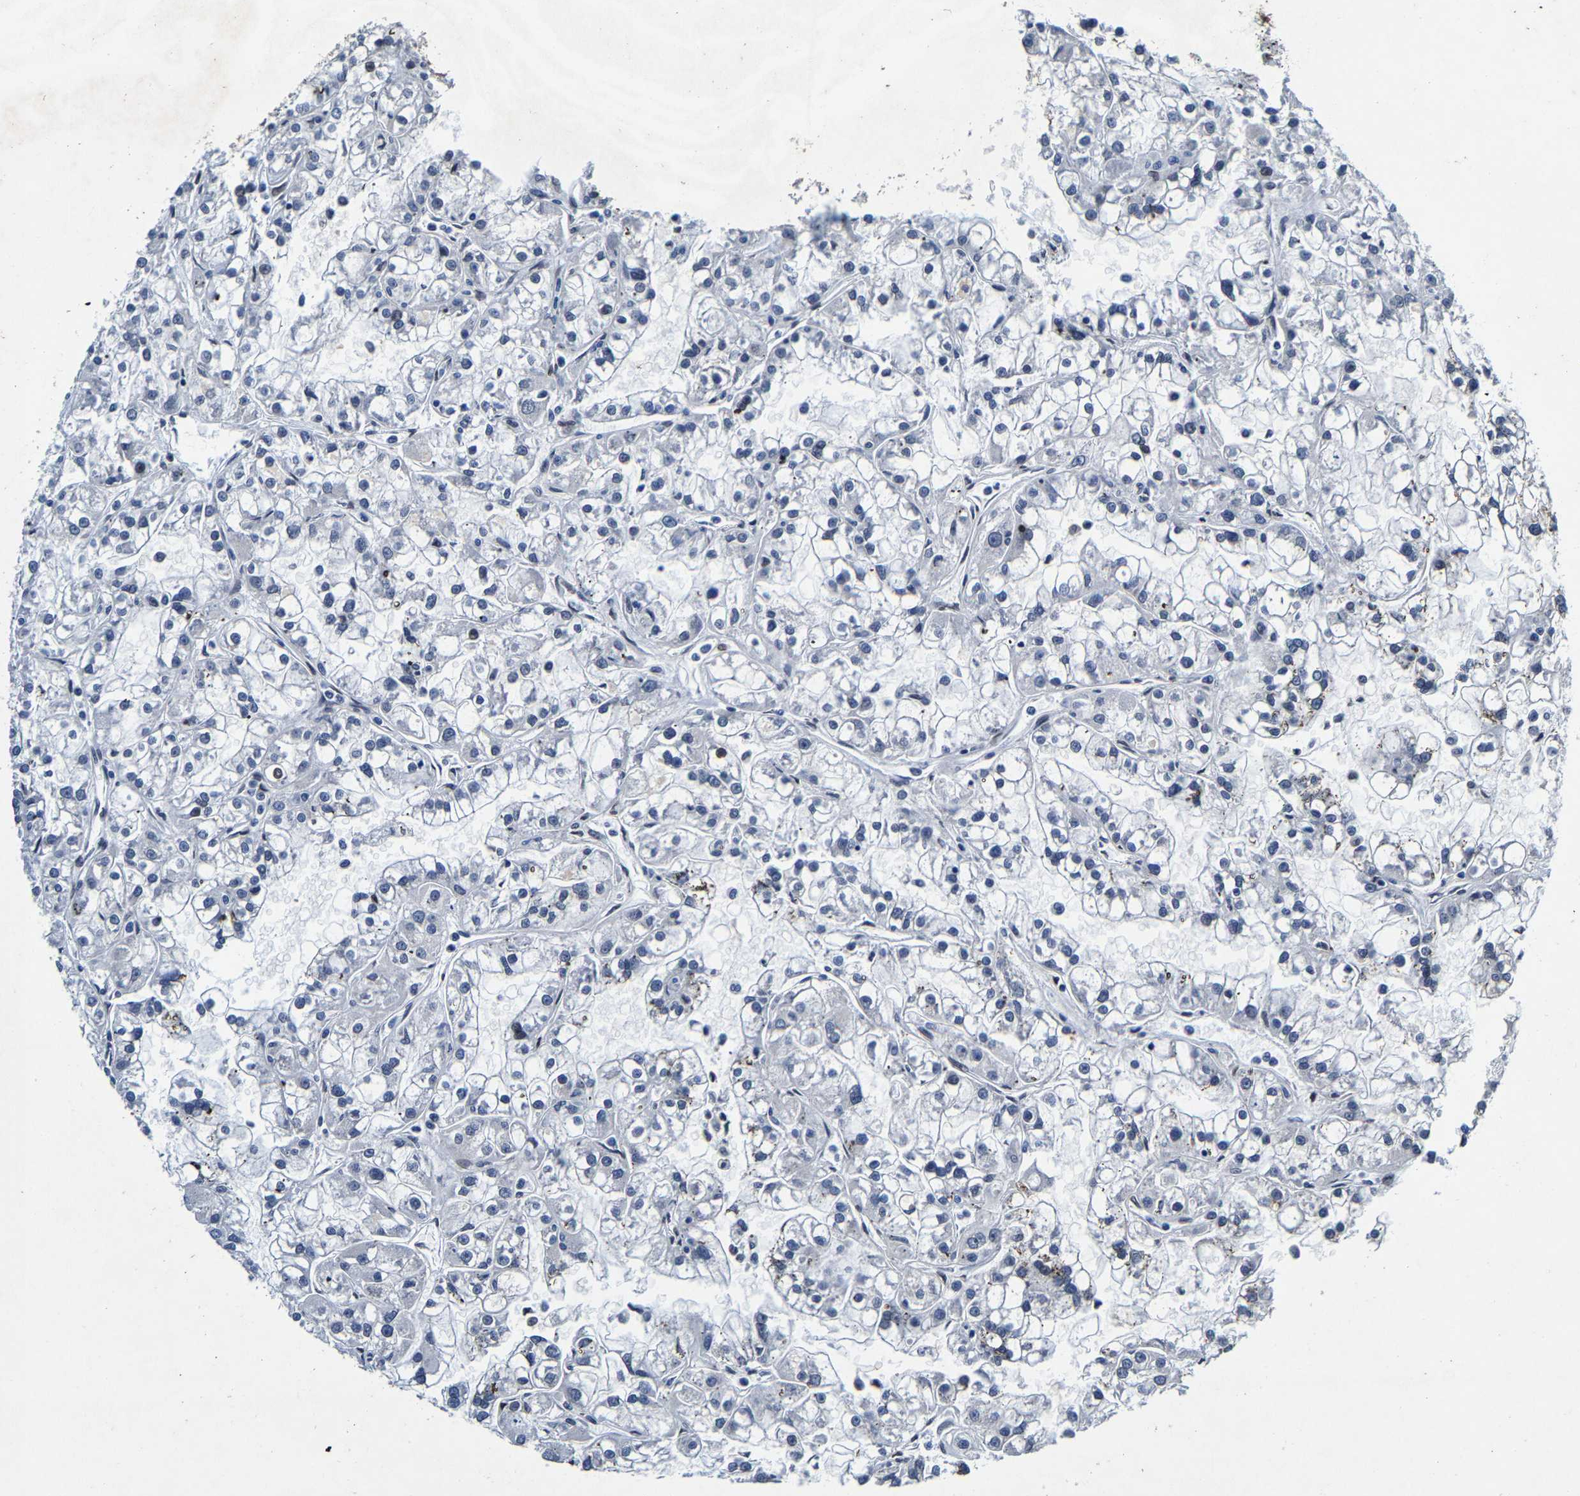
{"staining": {"intensity": "negative", "quantity": "none", "location": "none"}, "tissue": "renal cancer", "cell_type": "Tumor cells", "image_type": "cancer", "snomed": [{"axis": "morphology", "description": "Adenocarcinoma, NOS"}, {"axis": "topography", "description": "Kidney"}], "caption": "Immunohistochemistry (IHC) image of adenocarcinoma (renal) stained for a protein (brown), which shows no expression in tumor cells. Nuclei are stained in blue.", "gene": "UBN2", "patient": {"sex": "female", "age": 52}}